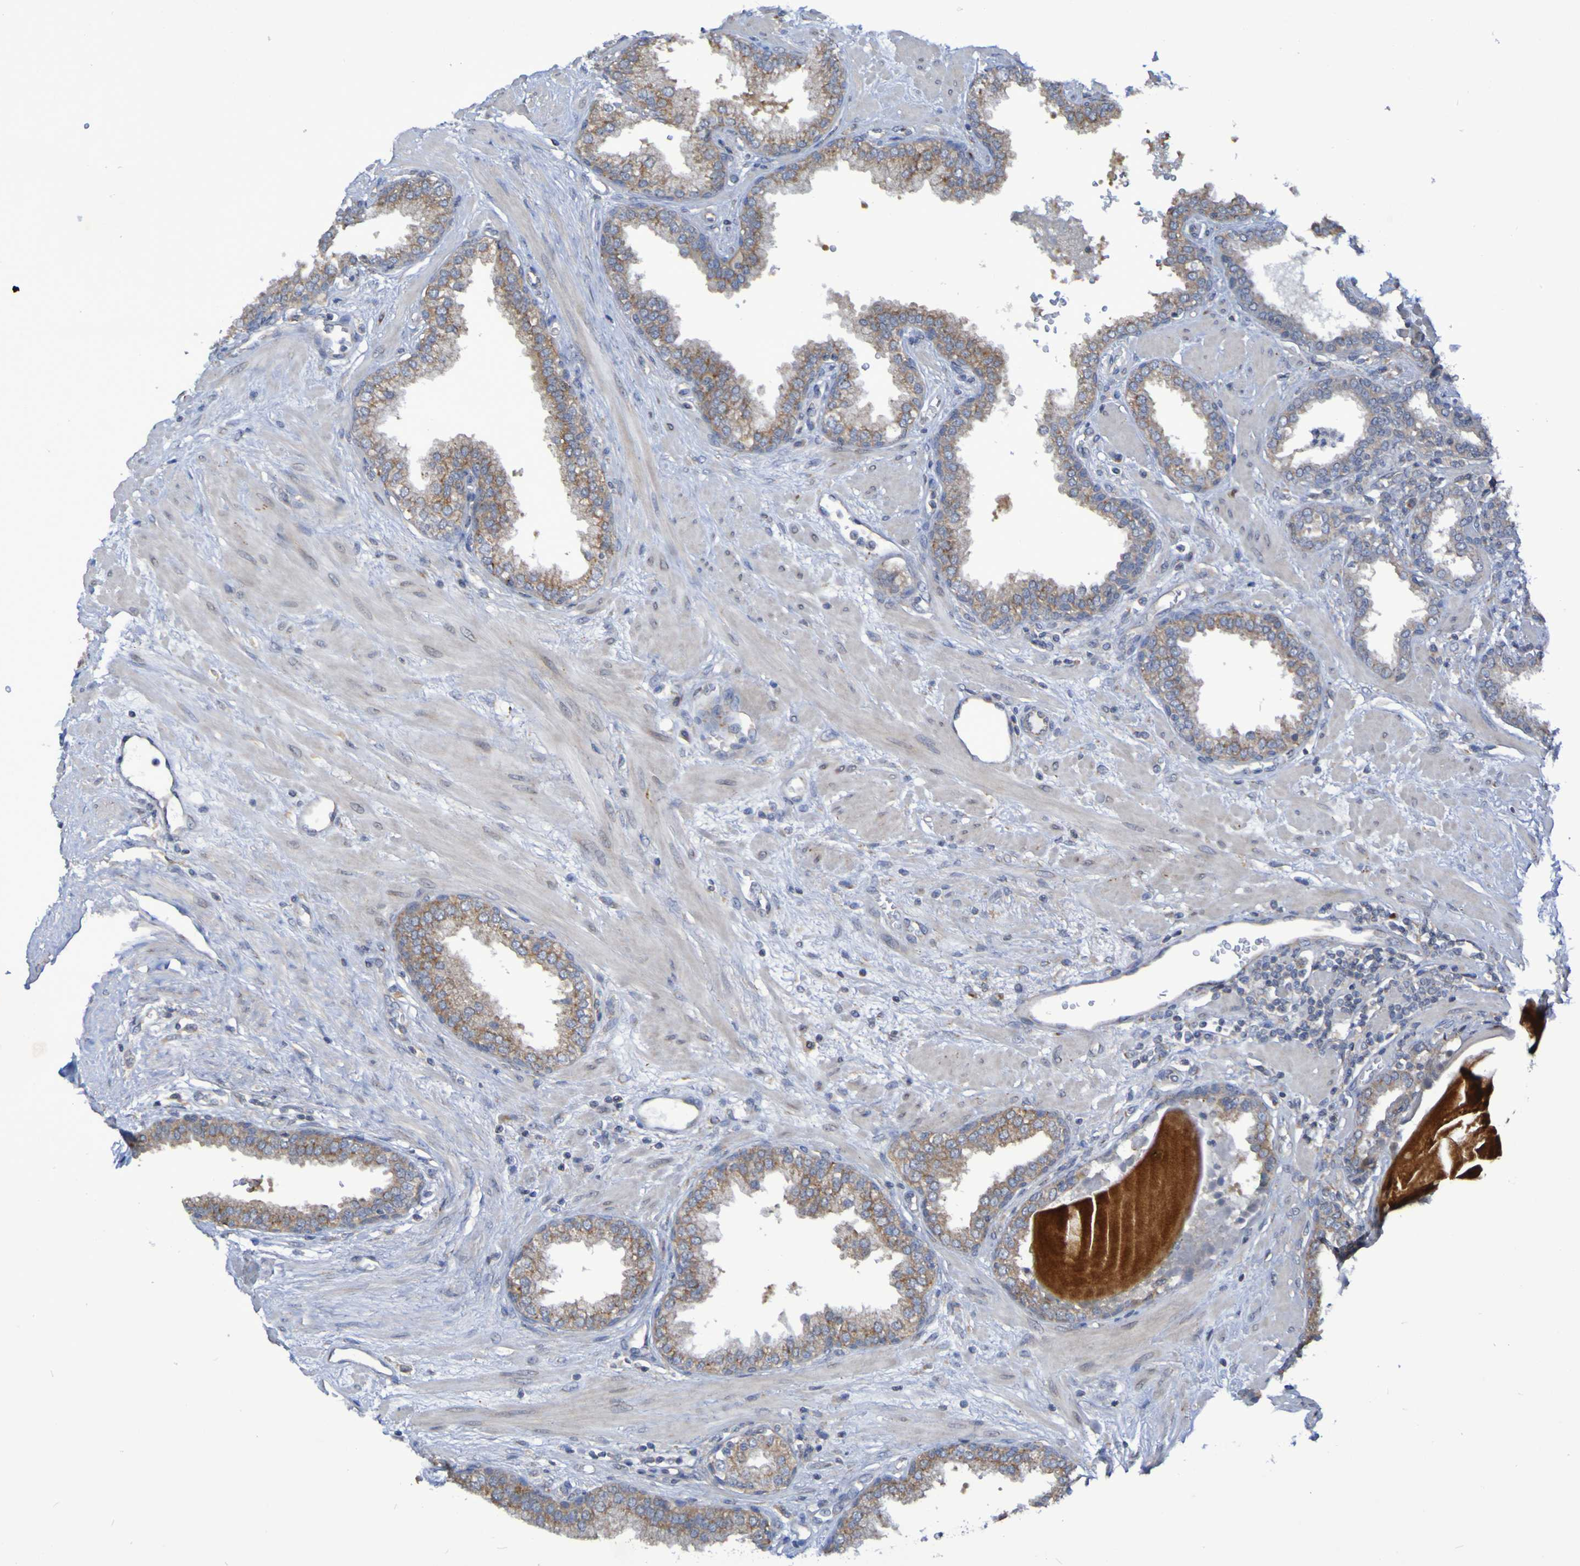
{"staining": {"intensity": "strong", "quantity": ">75%", "location": "cytoplasmic/membranous"}, "tissue": "prostate", "cell_type": "Glandular cells", "image_type": "normal", "snomed": [{"axis": "morphology", "description": "Normal tissue, NOS"}, {"axis": "topography", "description": "Prostate"}], "caption": "A high-resolution photomicrograph shows immunohistochemistry staining of benign prostate, which shows strong cytoplasmic/membranous staining in about >75% of glandular cells.", "gene": "LMBRD2", "patient": {"sex": "male", "age": 51}}